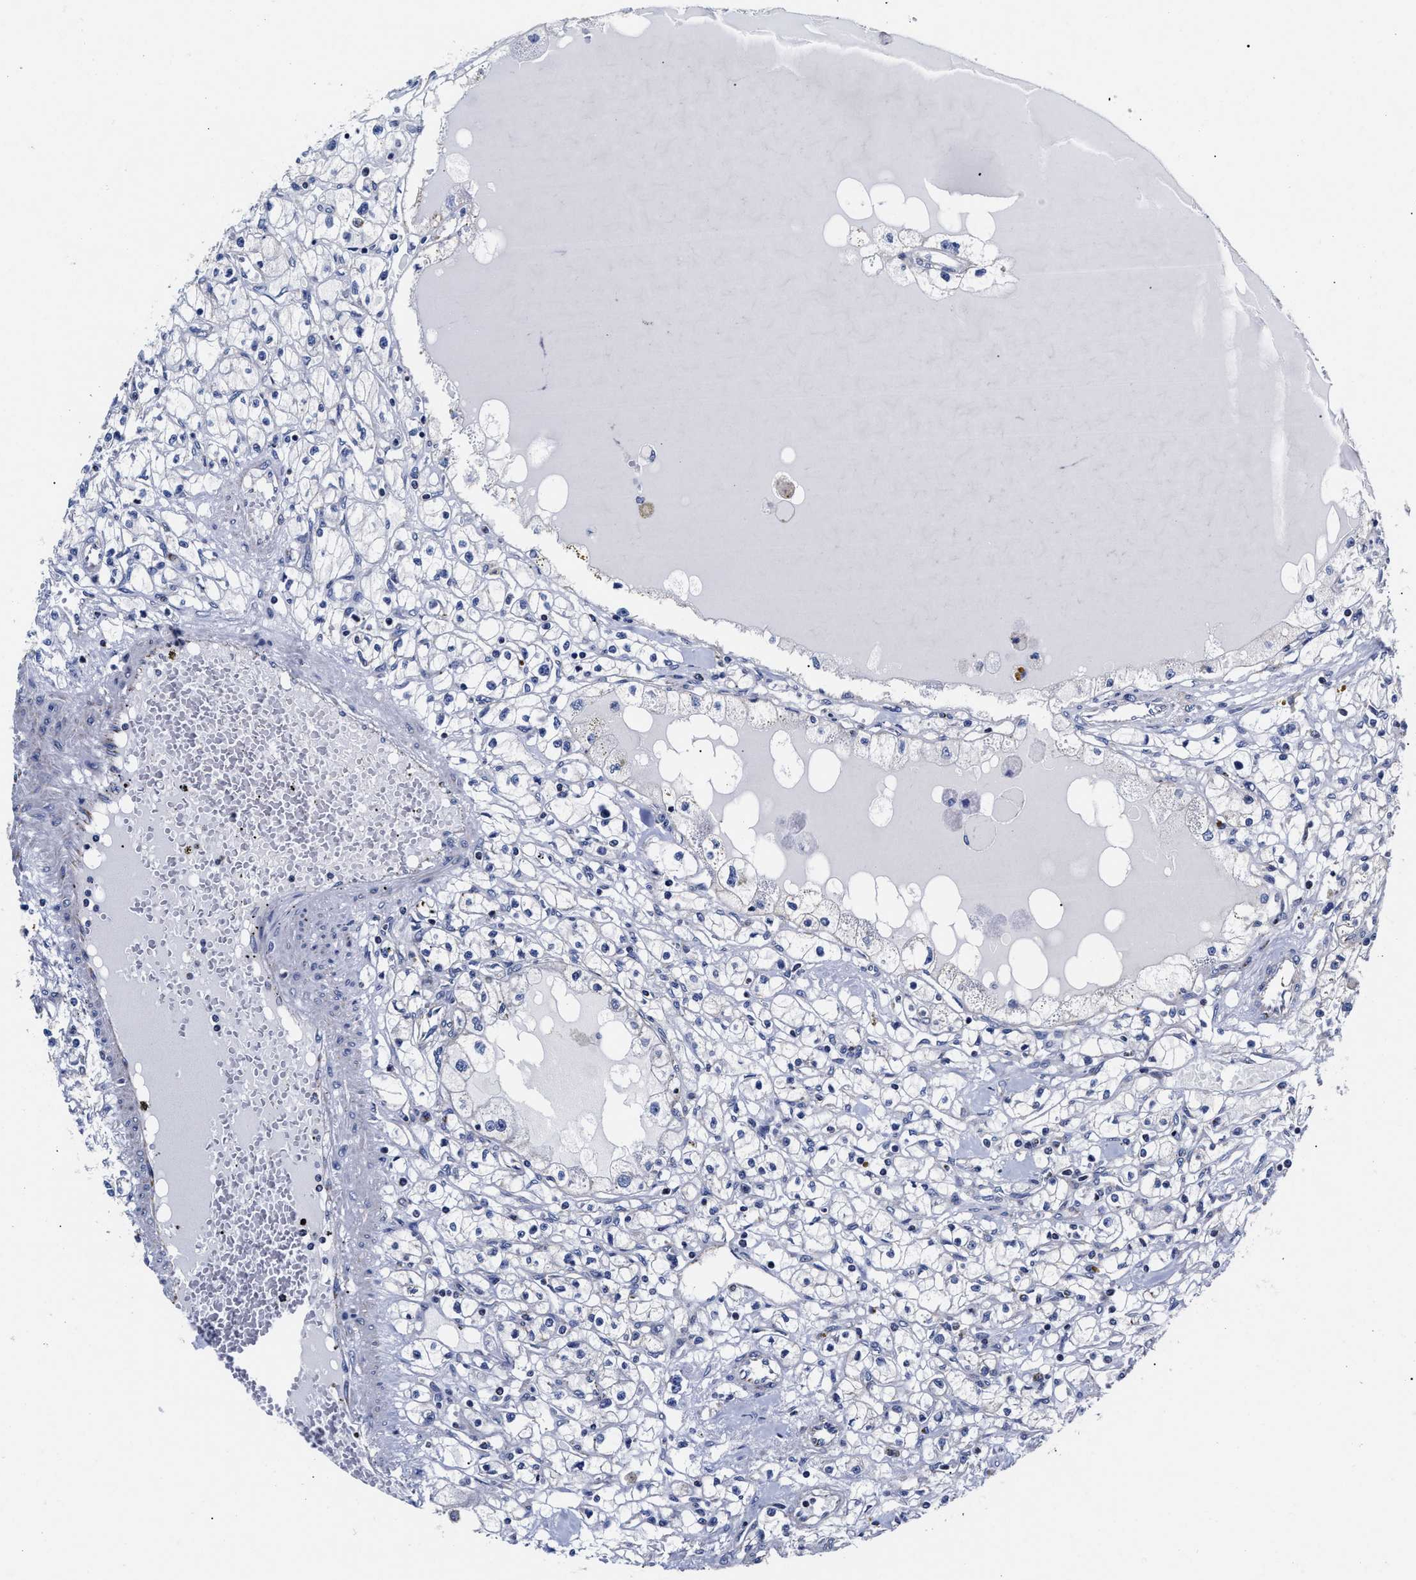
{"staining": {"intensity": "negative", "quantity": "none", "location": "none"}, "tissue": "renal cancer", "cell_type": "Tumor cells", "image_type": "cancer", "snomed": [{"axis": "morphology", "description": "Adenocarcinoma, NOS"}, {"axis": "topography", "description": "Kidney"}], "caption": "Tumor cells are negative for protein expression in human renal cancer.", "gene": "HINT2", "patient": {"sex": "male", "age": 56}}